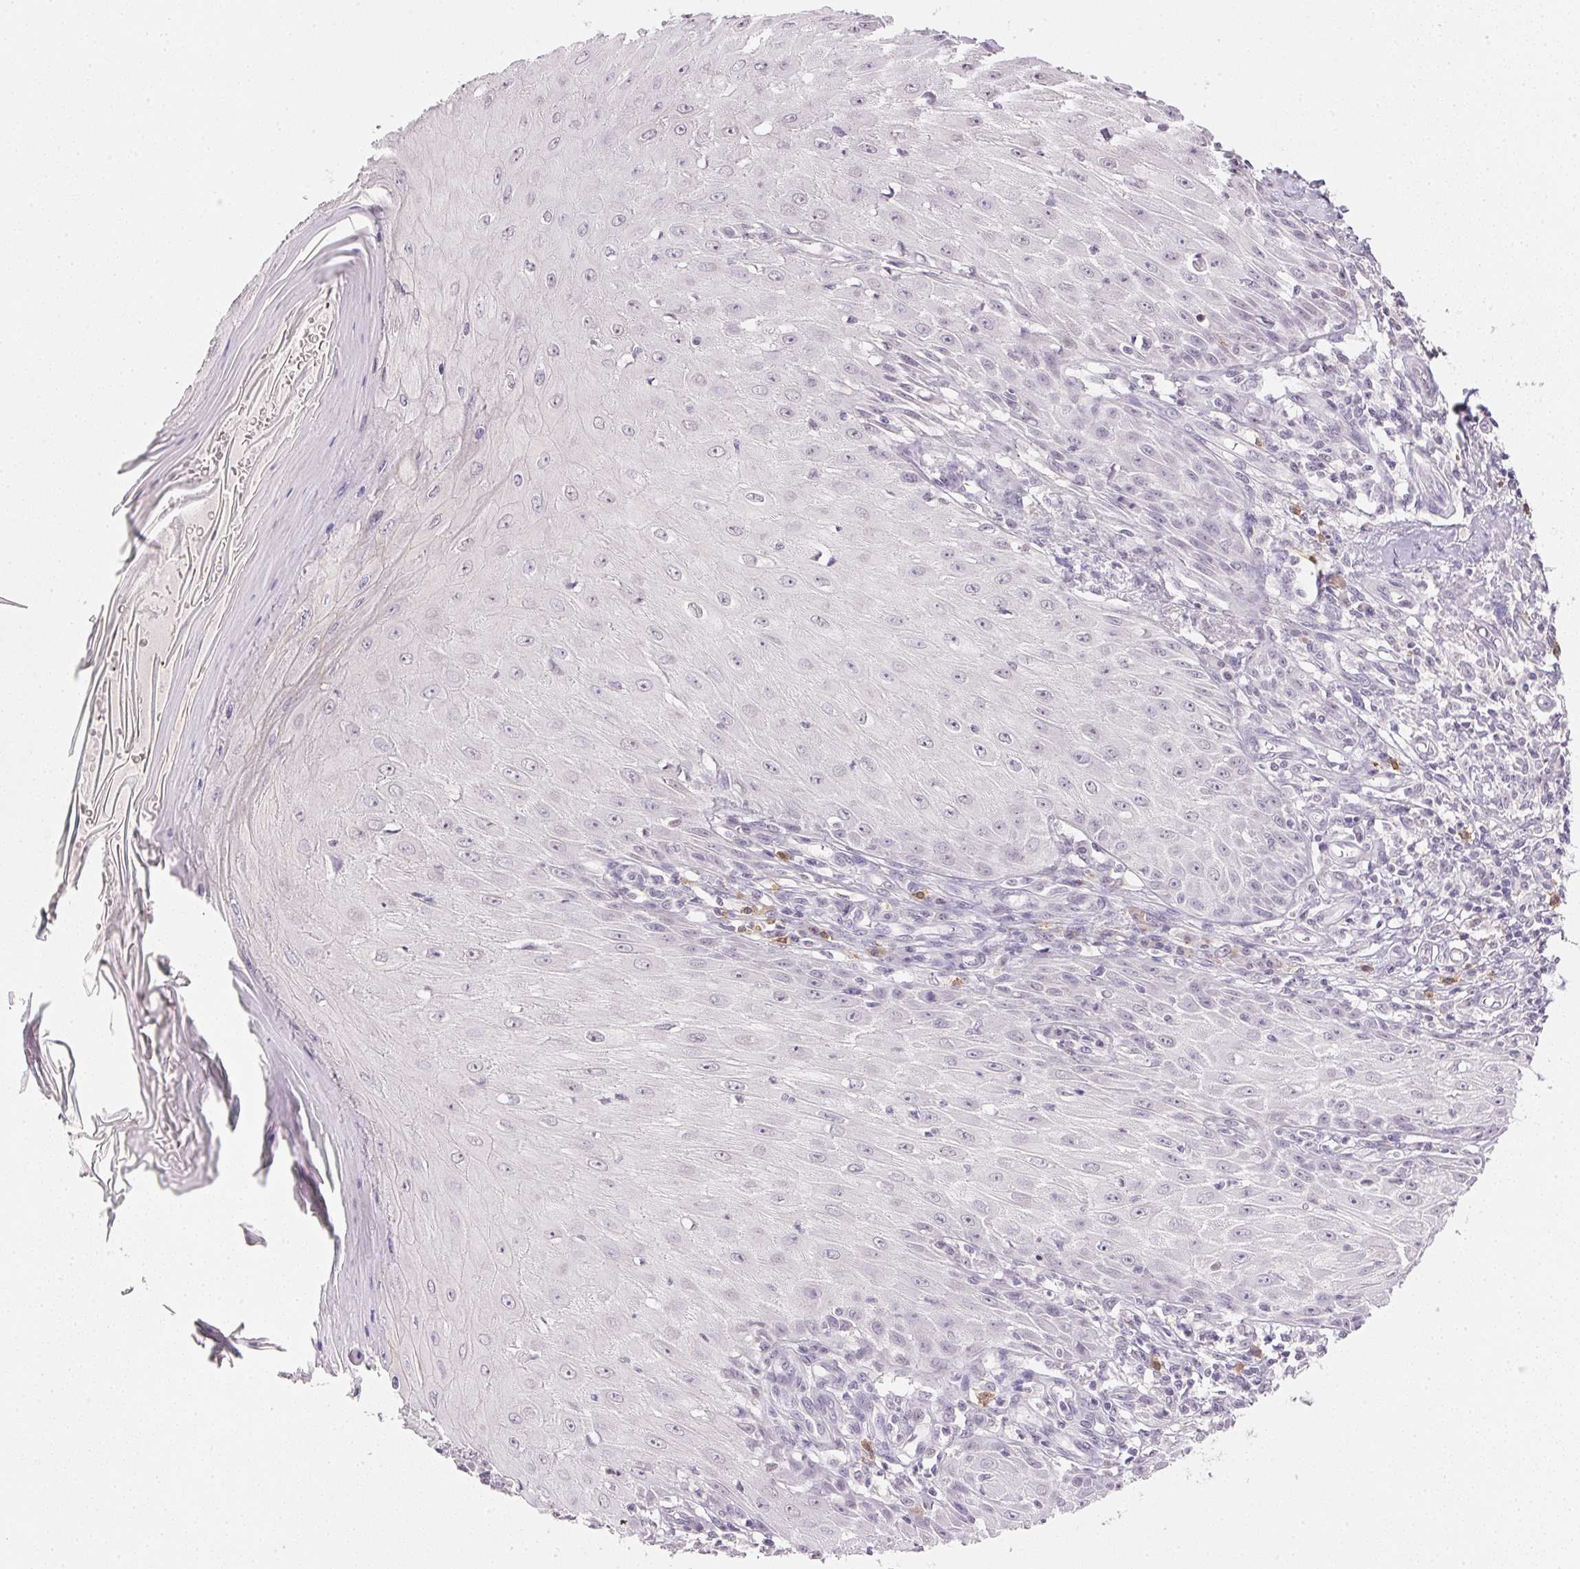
{"staining": {"intensity": "negative", "quantity": "none", "location": "none"}, "tissue": "skin cancer", "cell_type": "Tumor cells", "image_type": "cancer", "snomed": [{"axis": "morphology", "description": "Squamous cell carcinoma, NOS"}, {"axis": "topography", "description": "Skin"}], "caption": "This is an IHC image of skin cancer (squamous cell carcinoma). There is no staining in tumor cells.", "gene": "FNDC4", "patient": {"sex": "female", "age": 73}}